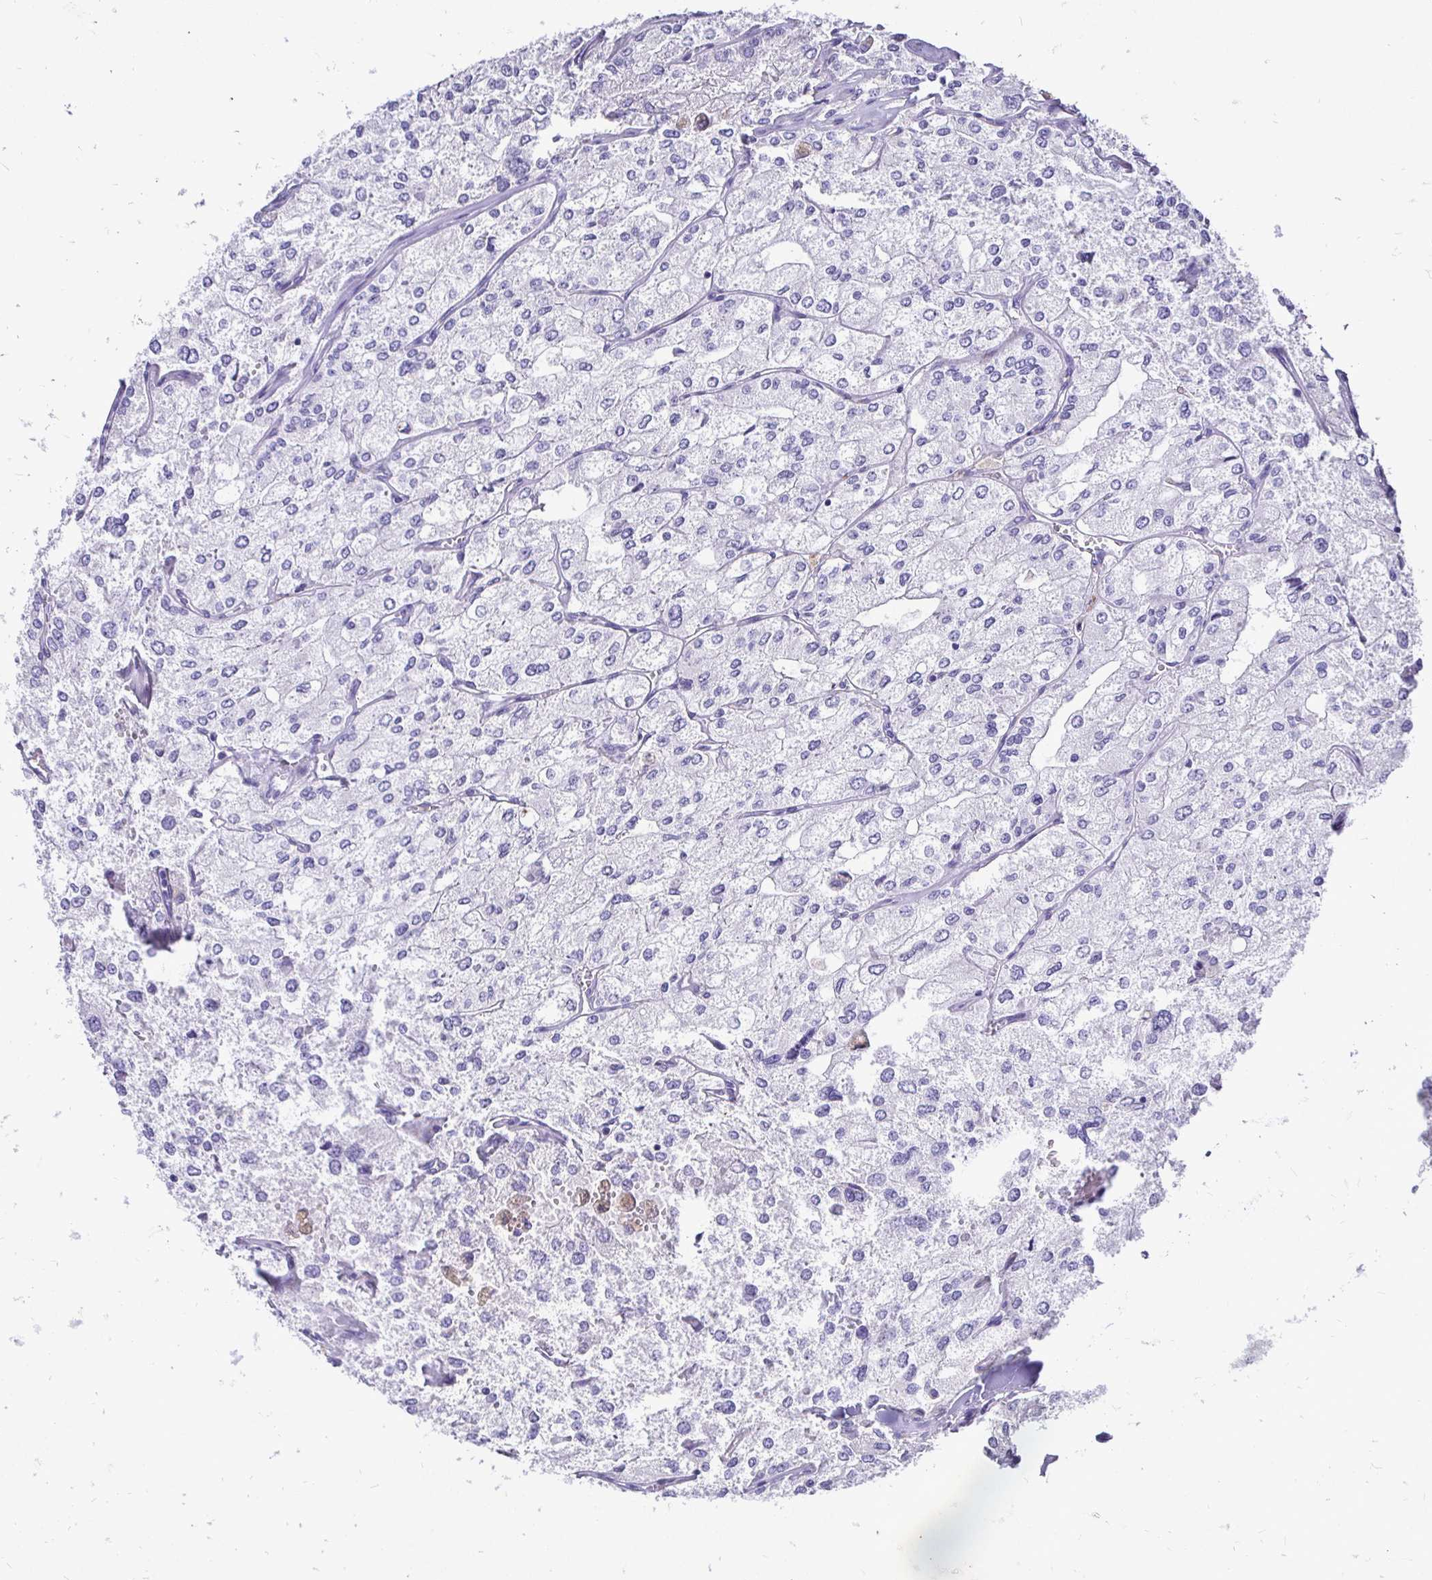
{"staining": {"intensity": "negative", "quantity": "none", "location": "none"}, "tissue": "renal cancer", "cell_type": "Tumor cells", "image_type": "cancer", "snomed": [{"axis": "morphology", "description": "Adenocarcinoma, NOS"}, {"axis": "topography", "description": "Kidney"}], "caption": "Immunohistochemical staining of renal cancer (adenocarcinoma) reveals no significant staining in tumor cells. (DAB IHC visualized using brightfield microscopy, high magnification).", "gene": "TAF1D", "patient": {"sex": "female", "age": 70}}